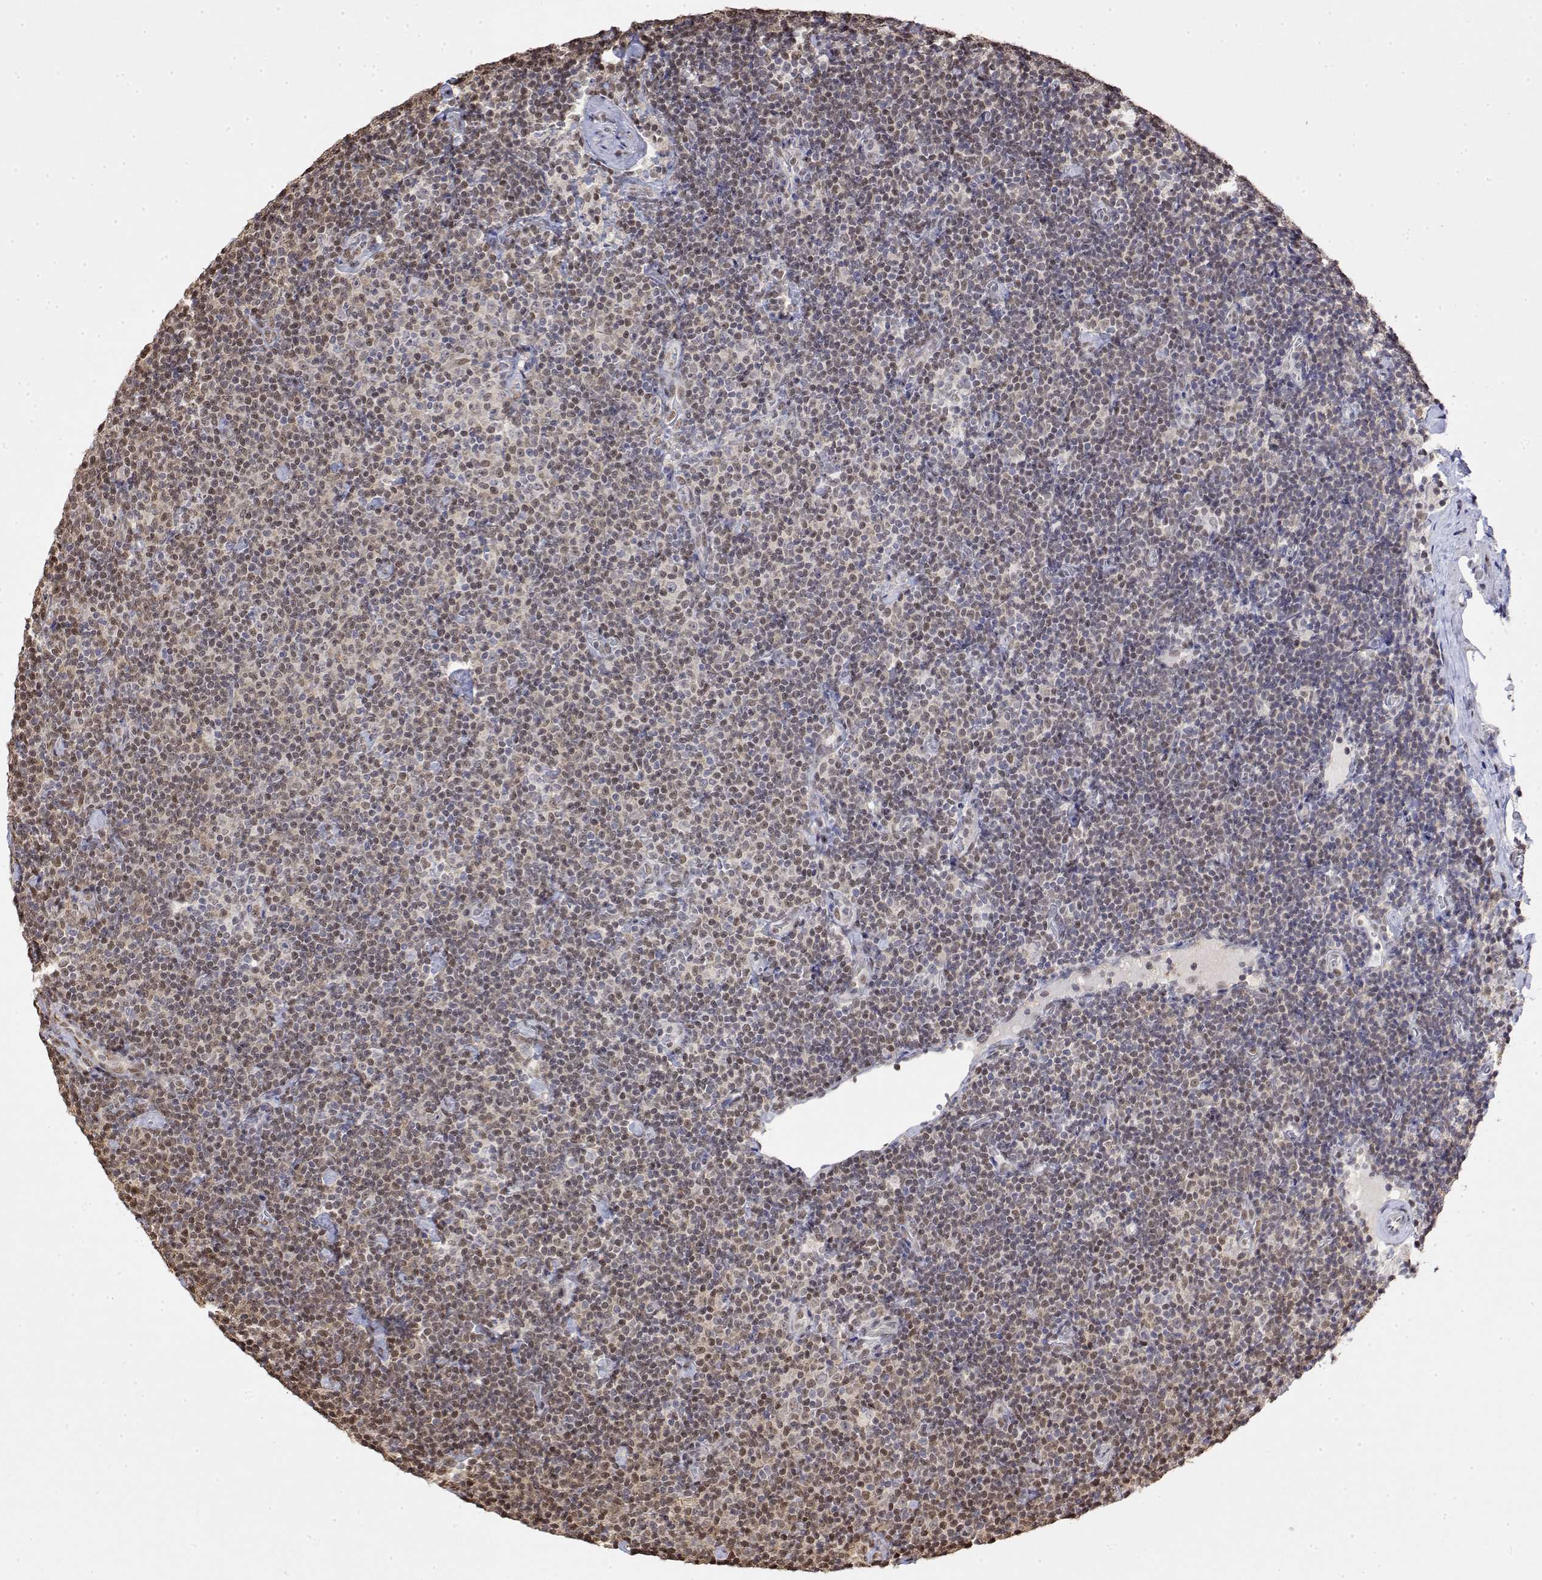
{"staining": {"intensity": "weak", "quantity": "<25%", "location": "nuclear"}, "tissue": "lymphoma", "cell_type": "Tumor cells", "image_type": "cancer", "snomed": [{"axis": "morphology", "description": "Malignant lymphoma, non-Hodgkin's type, Low grade"}, {"axis": "topography", "description": "Lymph node"}], "caption": "Immunohistochemical staining of human lymphoma exhibits no significant positivity in tumor cells.", "gene": "TPI1", "patient": {"sex": "male", "age": 81}}